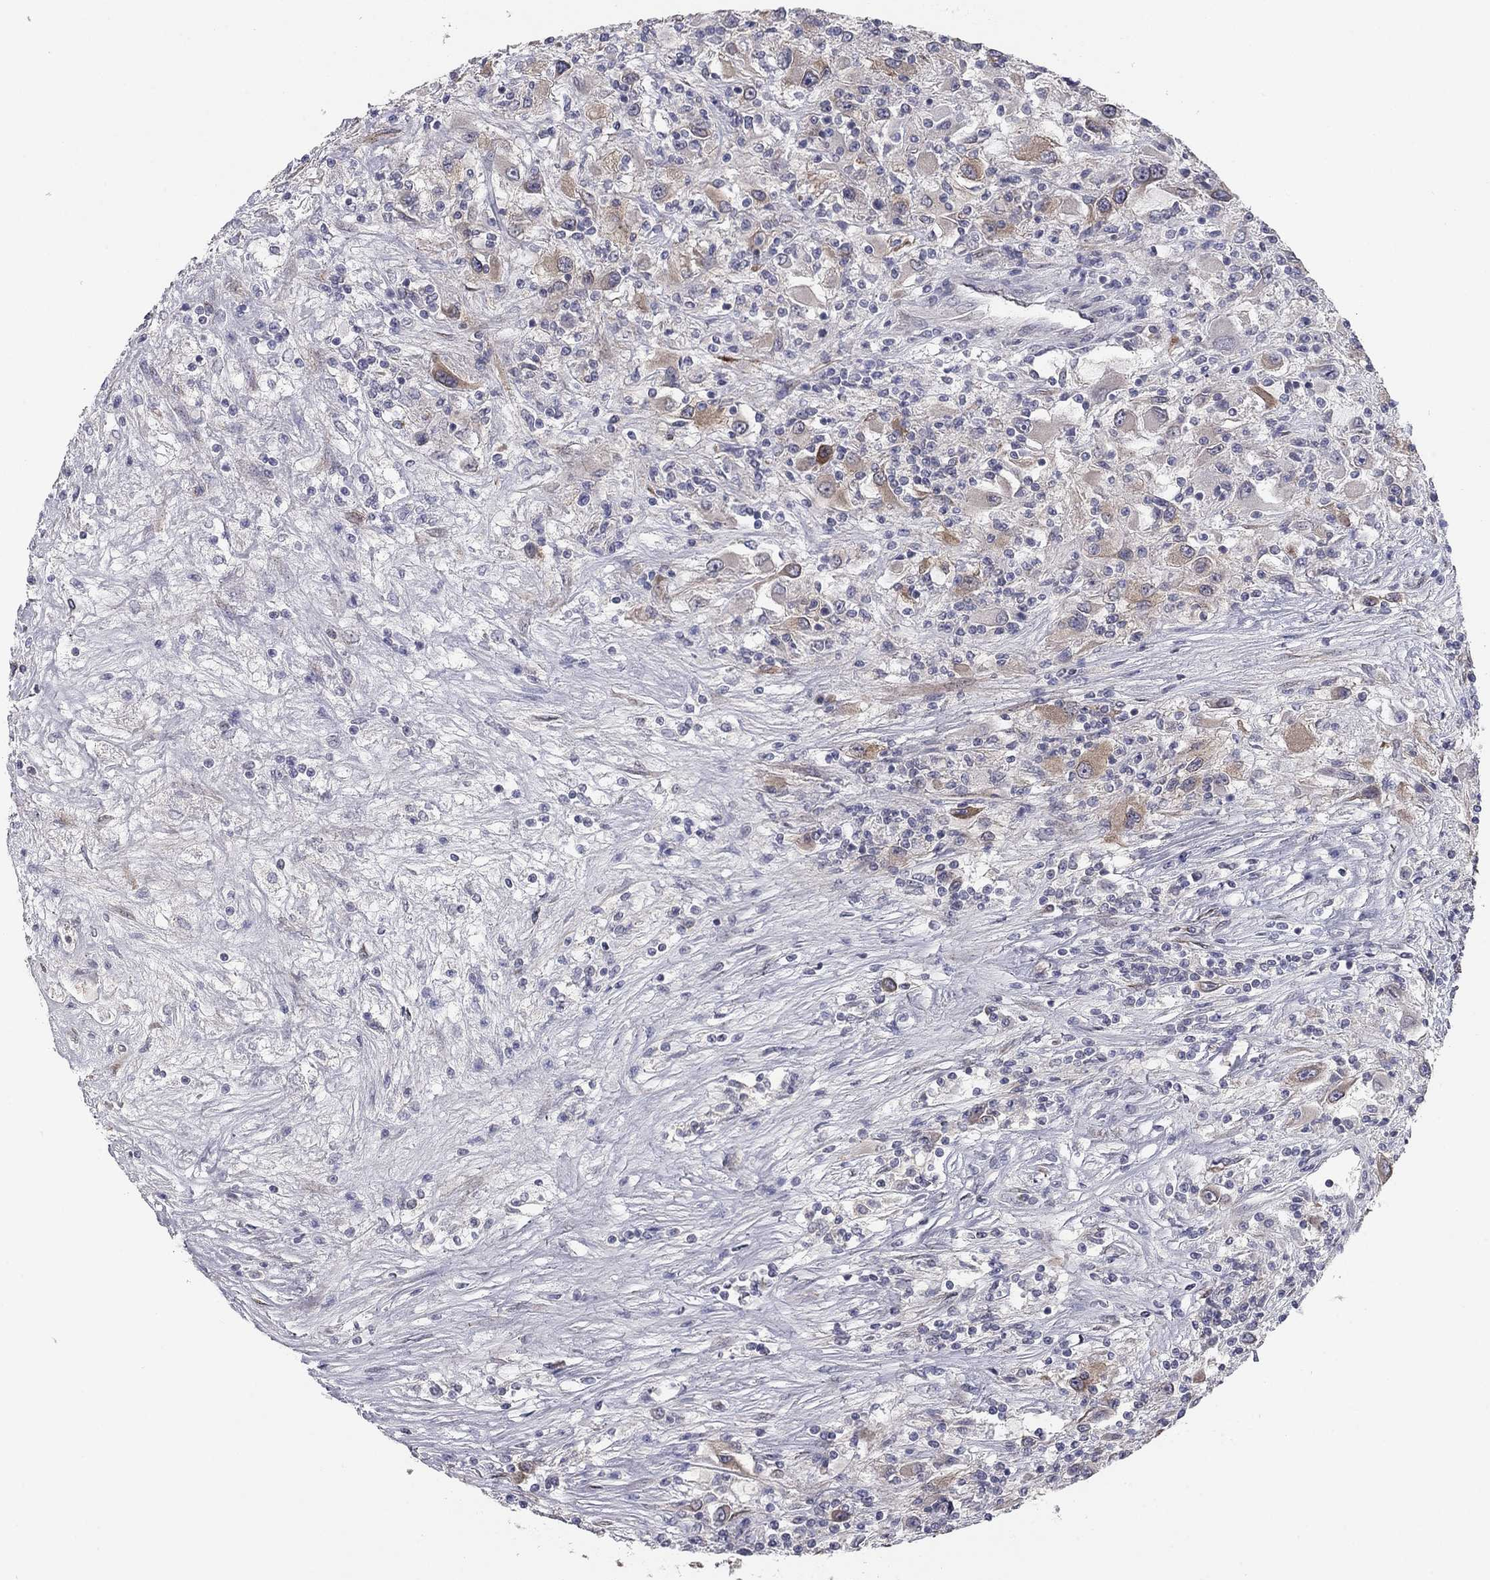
{"staining": {"intensity": "weak", "quantity": "25%-75%", "location": "cytoplasmic/membranous"}, "tissue": "renal cancer", "cell_type": "Tumor cells", "image_type": "cancer", "snomed": [{"axis": "morphology", "description": "Adenocarcinoma, NOS"}, {"axis": "topography", "description": "Kidney"}], "caption": "Immunohistochemistry (IHC) staining of renal cancer, which exhibits low levels of weak cytoplasmic/membranous staining in approximately 25%-75% of tumor cells indicating weak cytoplasmic/membranous protein expression. The staining was performed using DAB (3,3'-diaminobenzidine) (brown) for protein detection and nuclei were counterstained in hematoxylin (blue).", "gene": "YIF1A", "patient": {"sex": "female", "age": 67}}